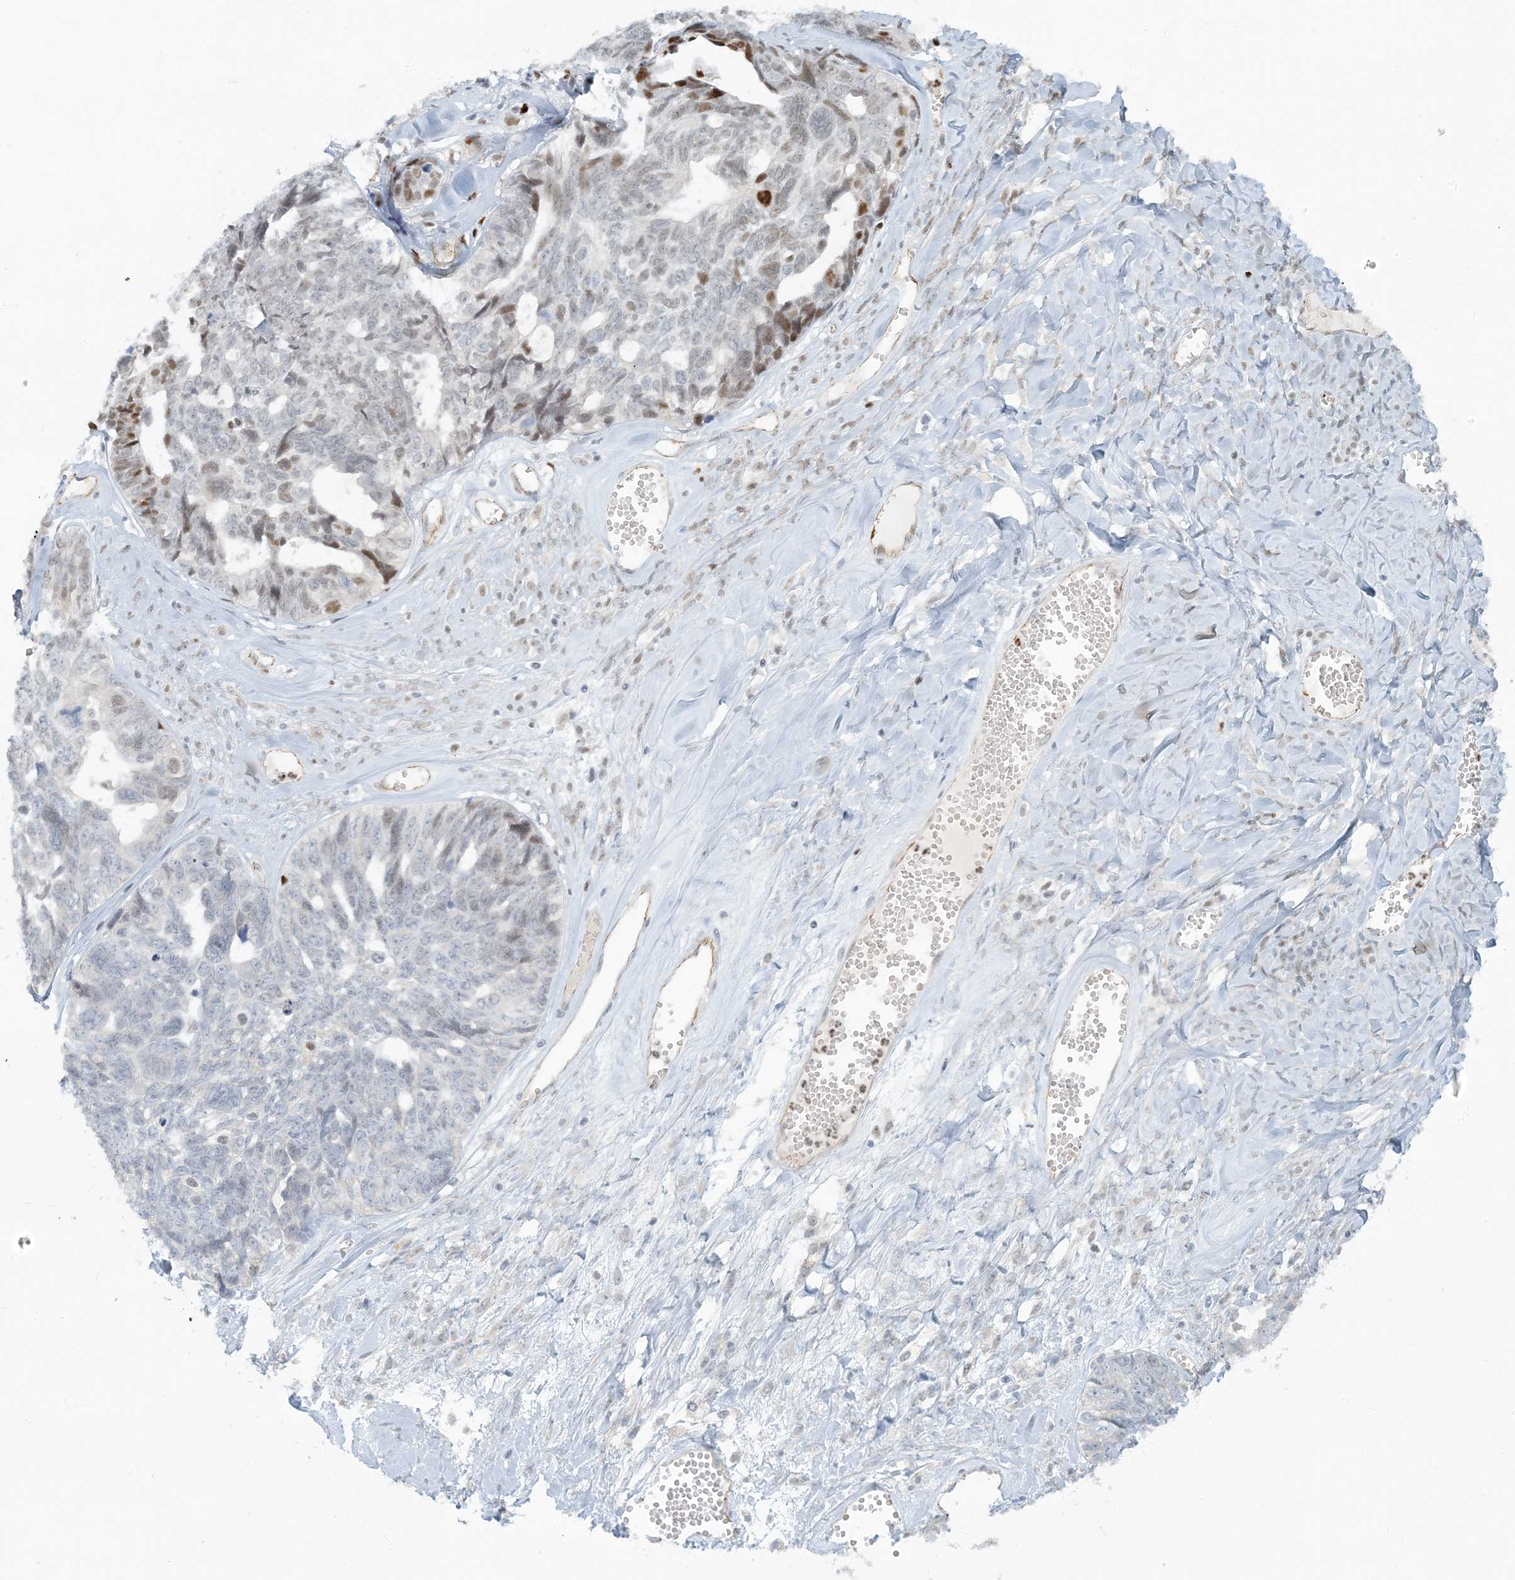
{"staining": {"intensity": "moderate", "quantity": "<25%", "location": "nuclear"}, "tissue": "ovarian cancer", "cell_type": "Tumor cells", "image_type": "cancer", "snomed": [{"axis": "morphology", "description": "Cystadenocarcinoma, serous, NOS"}, {"axis": "topography", "description": "Ovary"}], "caption": "Protein staining of serous cystadenocarcinoma (ovarian) tissue shows moderate nuclear expression in about <25% of tumor cells.", "gene": "AK9", "patient": {"sex": "female", "age": 79}}